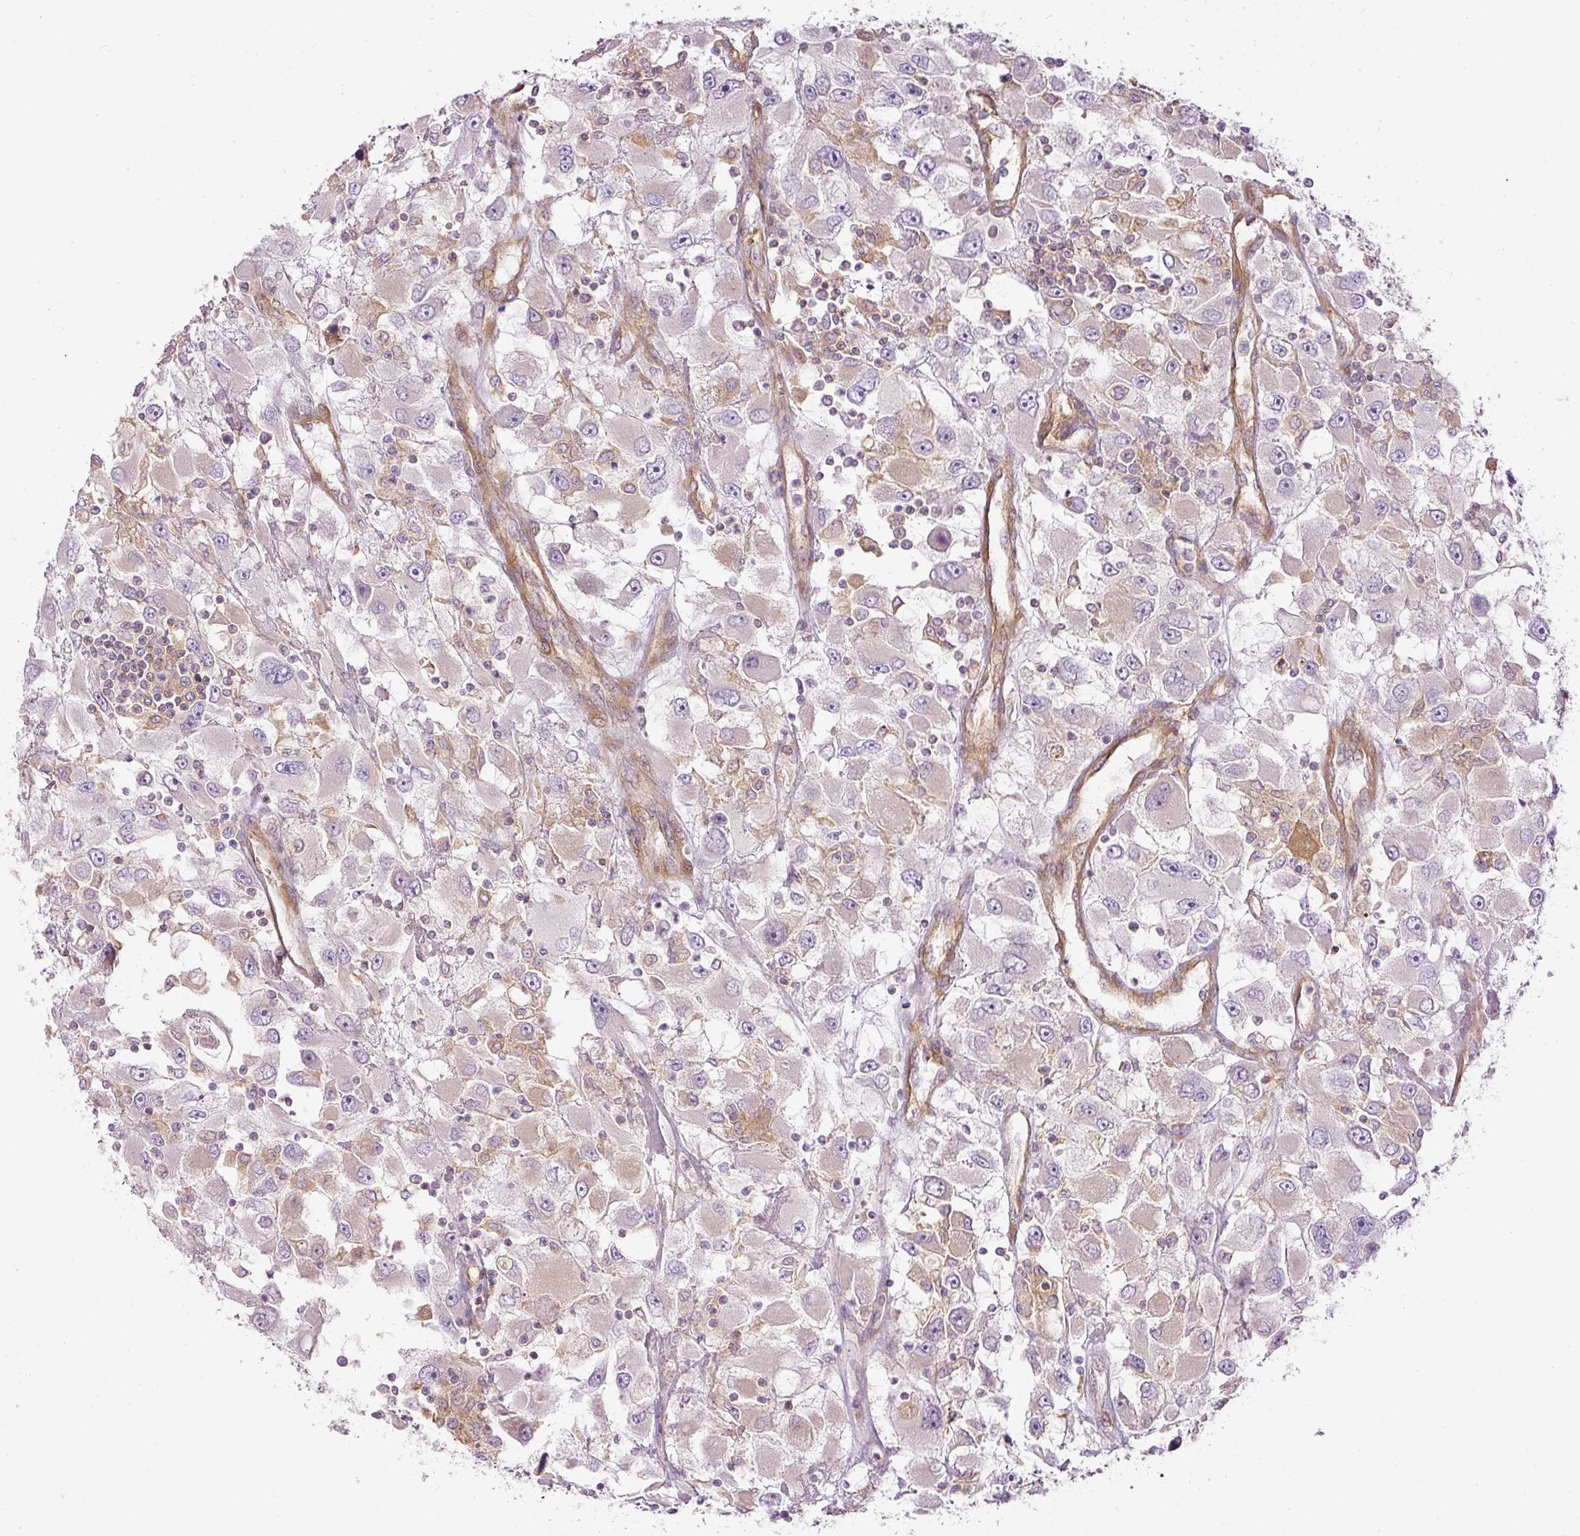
{"staining": {"intensity": "weak", "quantity": "<25%", "location": "cytoplasmic/membranous"}, "tissue": "renal cancer", "cell_type": "Tumor cells", "image_type": "cancer", "snomed": [{"axis": "morphology", "description": "Adenocarcinoma, NOS"}, {"axis": "topography", "description": "Kidney"}], "caption": "Protein analysis of renal cancer shows no significant positivity in tumor cells. The staining is performed using DAB brown chromogen with nuclei counter-stained in using hematoxylin.", "gene": "TBC1D2B", "patient": {"sex": "female", "age": 52}}